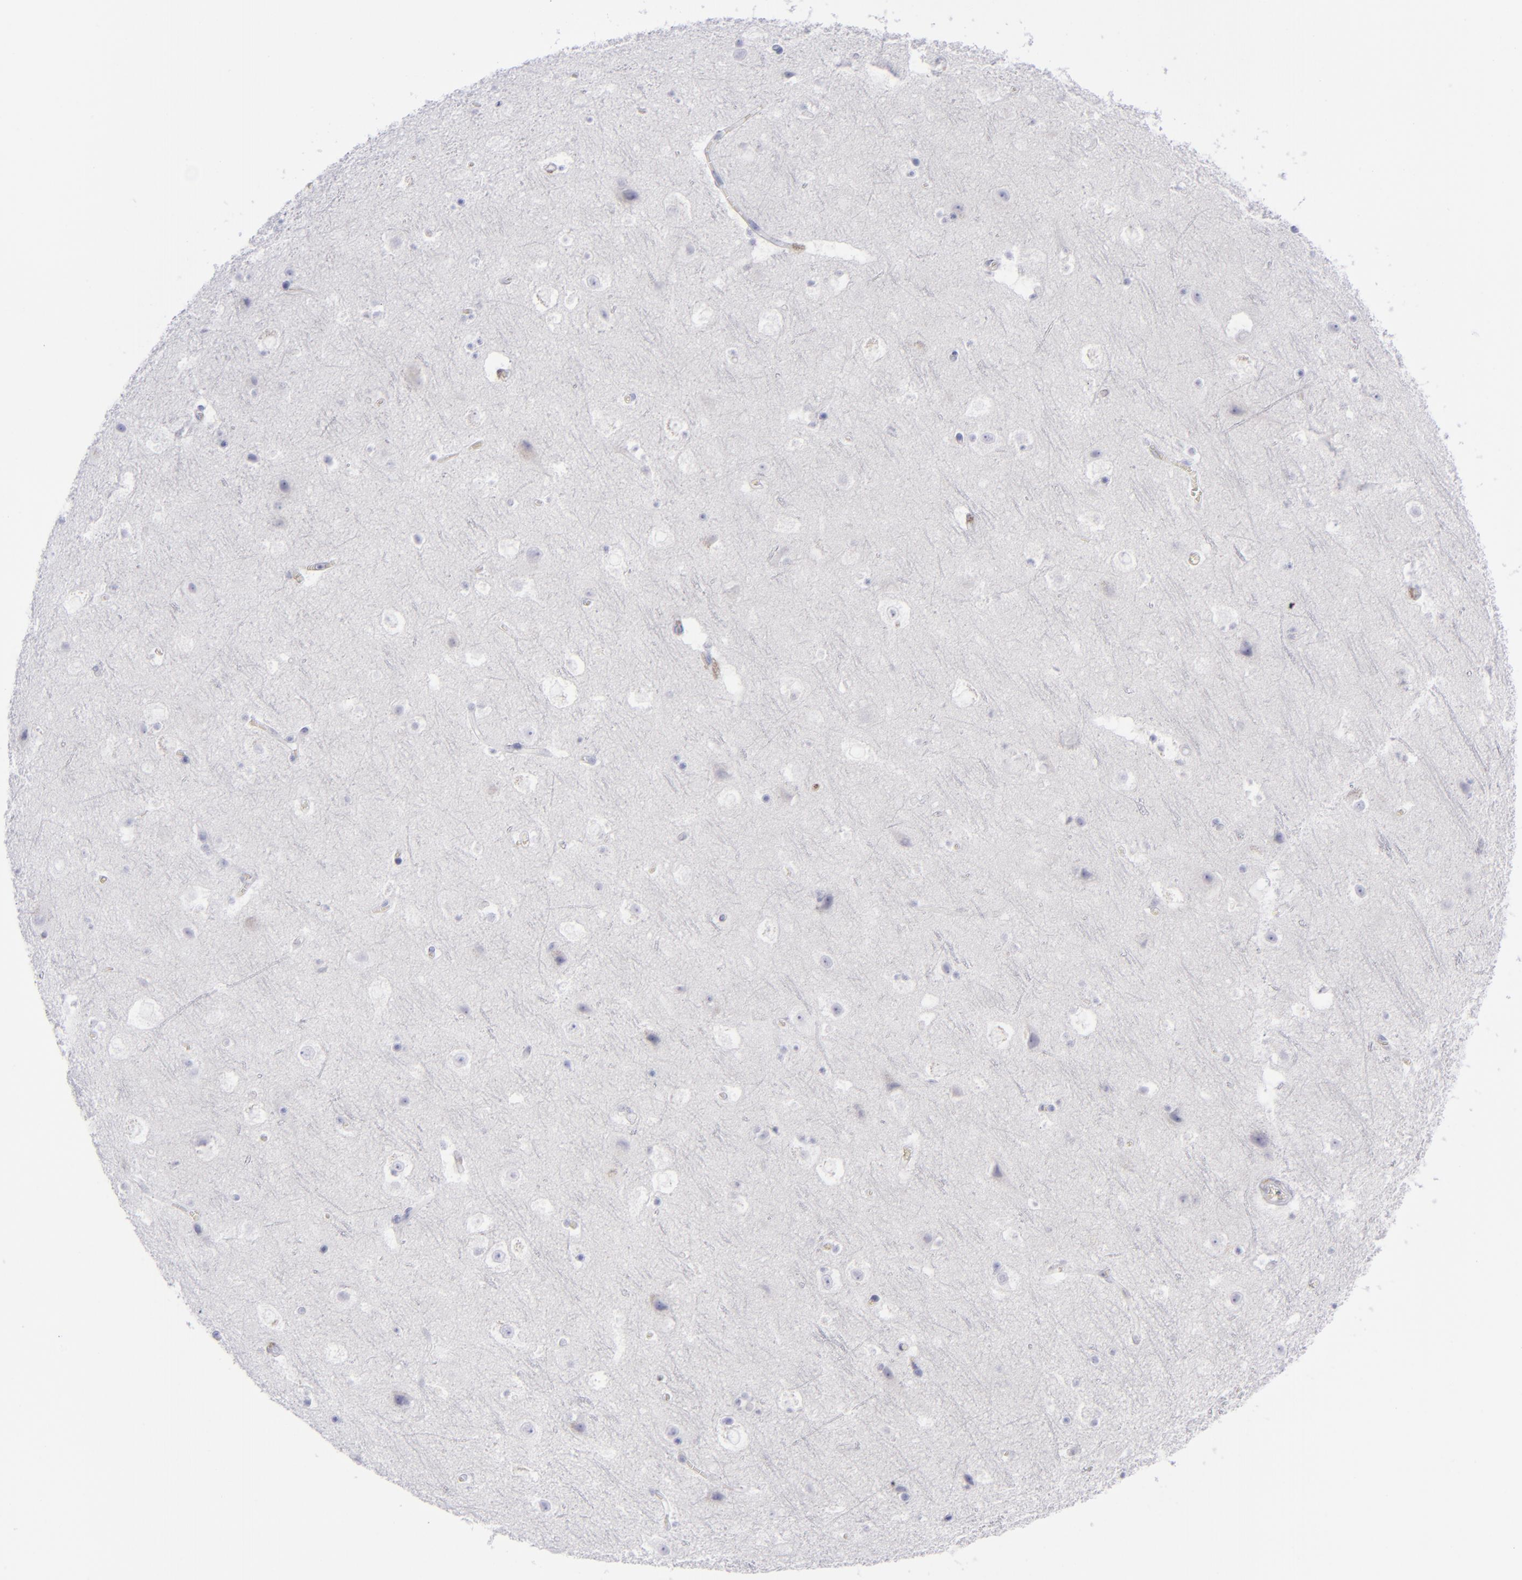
{"staining": {"intensity": "negative", "quantity": "none", "location": "none"}, "tissue": "cerebral cortex", "cell_type": "Endothelial cells", "image_type": "normal", "snomed": [{"axis": "morphology", "description": "Normal tissue, NOS"}, {"axis": "topography", "description": "Cerebral cortex"}], "caption": "This is an IHC histopathology image of benign human cerebral cortex. There is no expression in endothelial cells.", "gene": "AURKA", "patient": {"sex": "male", "age": 45}}